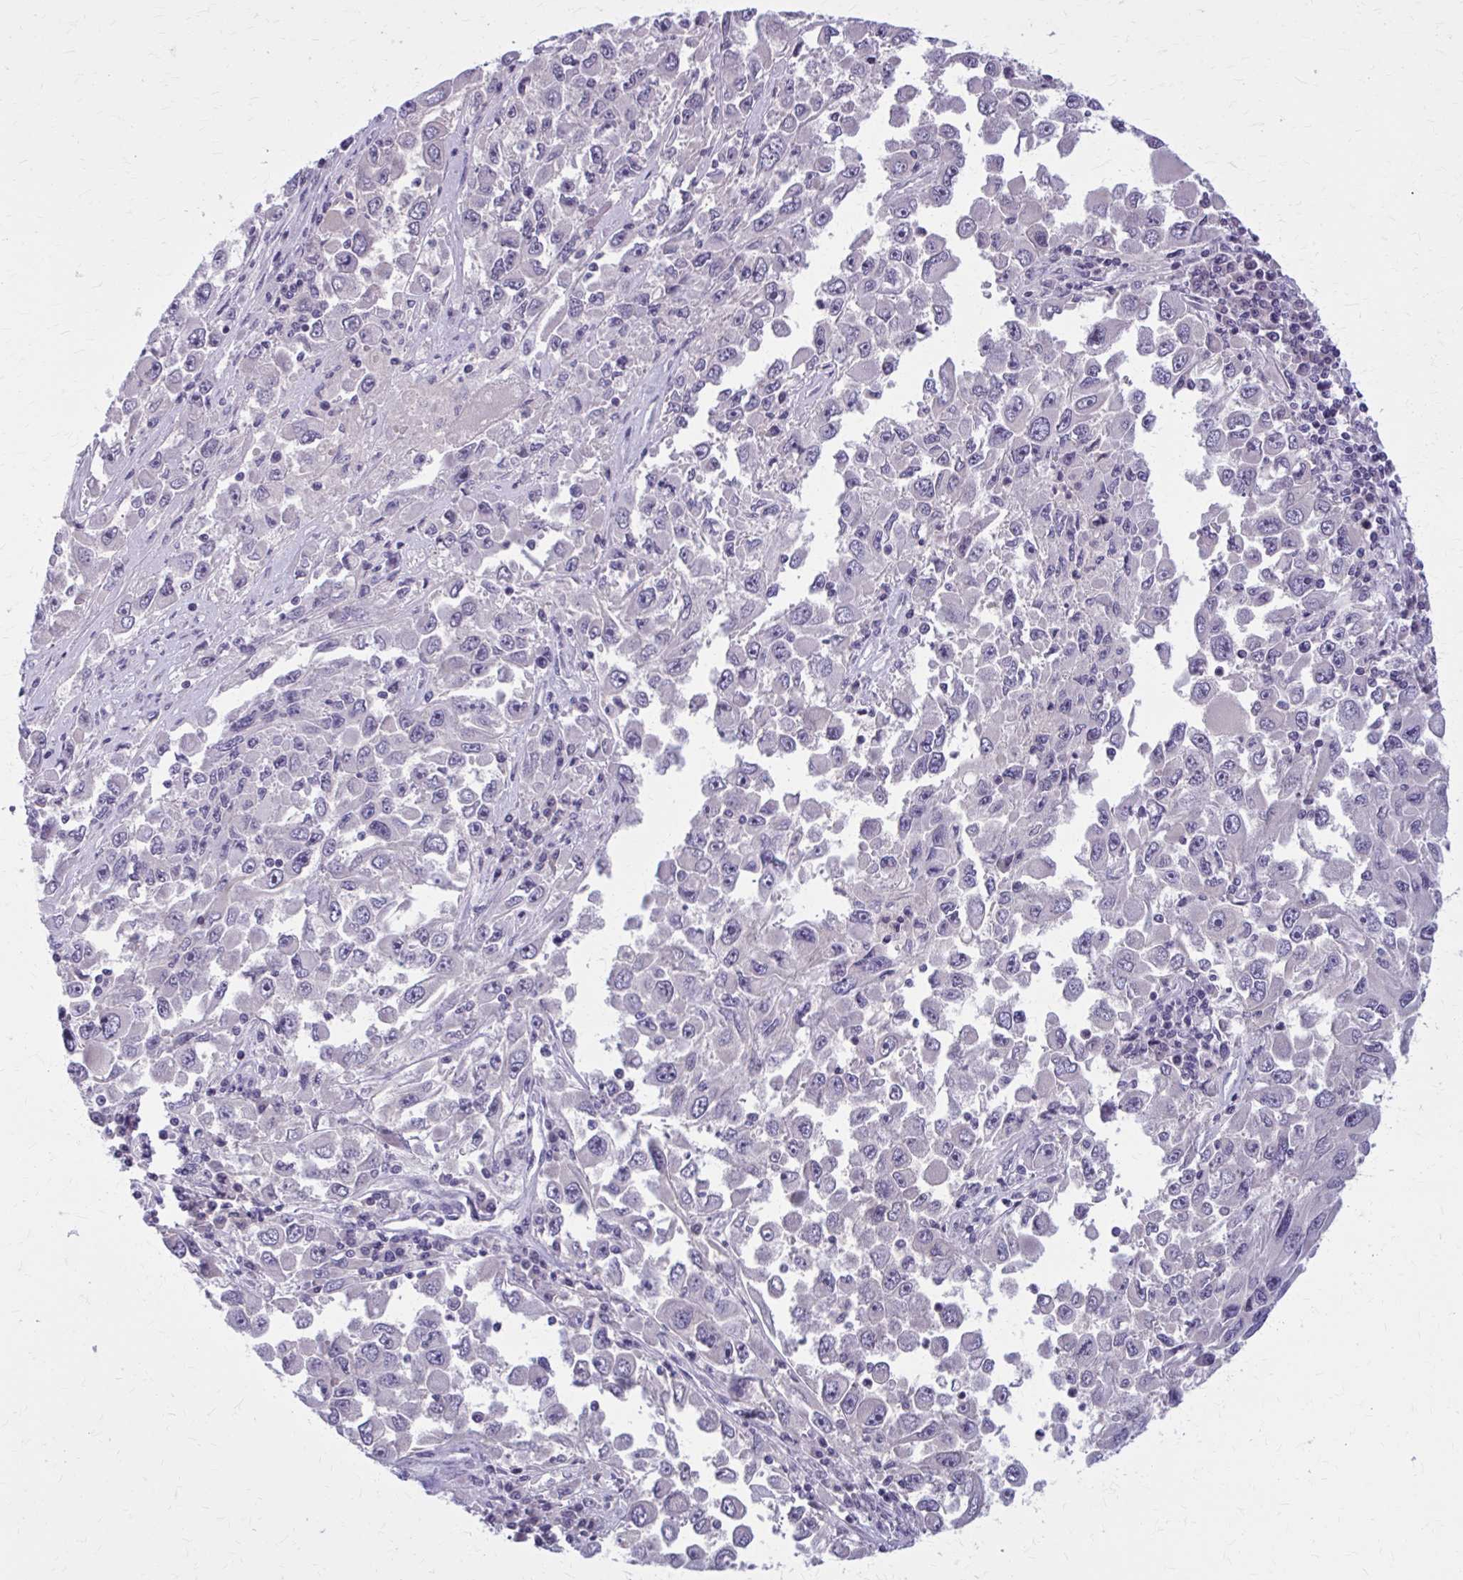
{"staining": {"intensity": "negative", "quantity": "none", "location": "none"}, "tissue": "melanoma", "cell_type": "Tumor cells", "image_type": "cancer", "snomed": [{"axis": "morphology", "description": "Malignant melanoma, Metastatic site"}, {"axis": "topography", "description": "Lymph node"}], "caption": "Immunohistochemistry (IHC) of human melanoma exhibits no expression in tumor cells. Nuclei are stained in blue.", "gene": "OR4A47", "patient": {"sex": "female", "age": 67}}